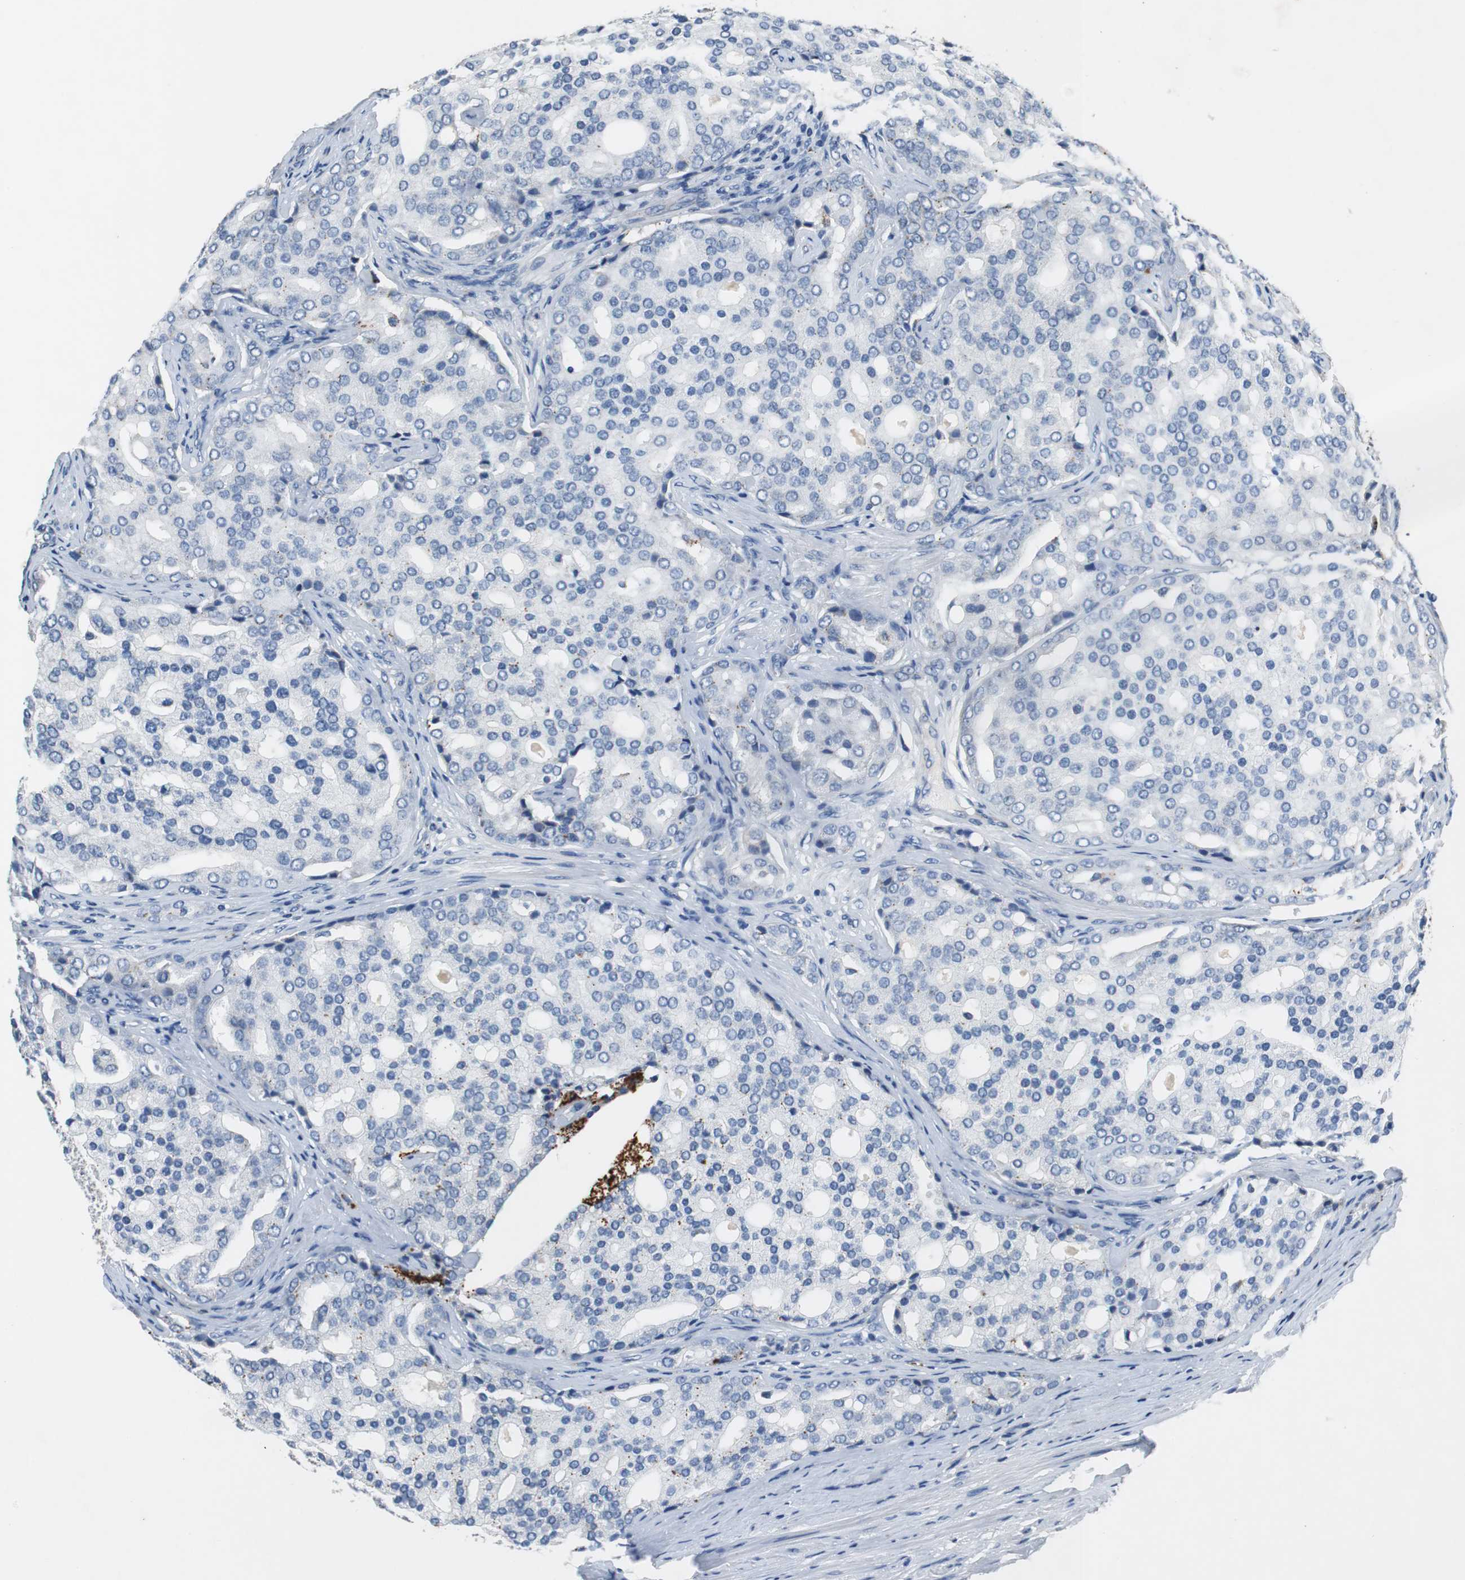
{"staining": {"intensity": "moderate", "quantity": "<25%", "location": "cytoplasmic/membranous"}, "tissue": "prostate cancer", "cell_type": "Tumor cells", "image_type": "cancer", "snomed": [{"axis": "morphology", "description": "Adenocarcinoma, High grade"}, {"axis": "topography", "description": "Prostate"}], "caption": "Immunohistochemistry (IHC) (DAB (3,3'-diaminobenzidine)) staining of human prostate cancer demonstrates moderate cytoplasmic/membranous protein positivity in about <25% of tumor cells.", "gene": "NLGN1", "patient": {"sex": "male", "age": 64}}